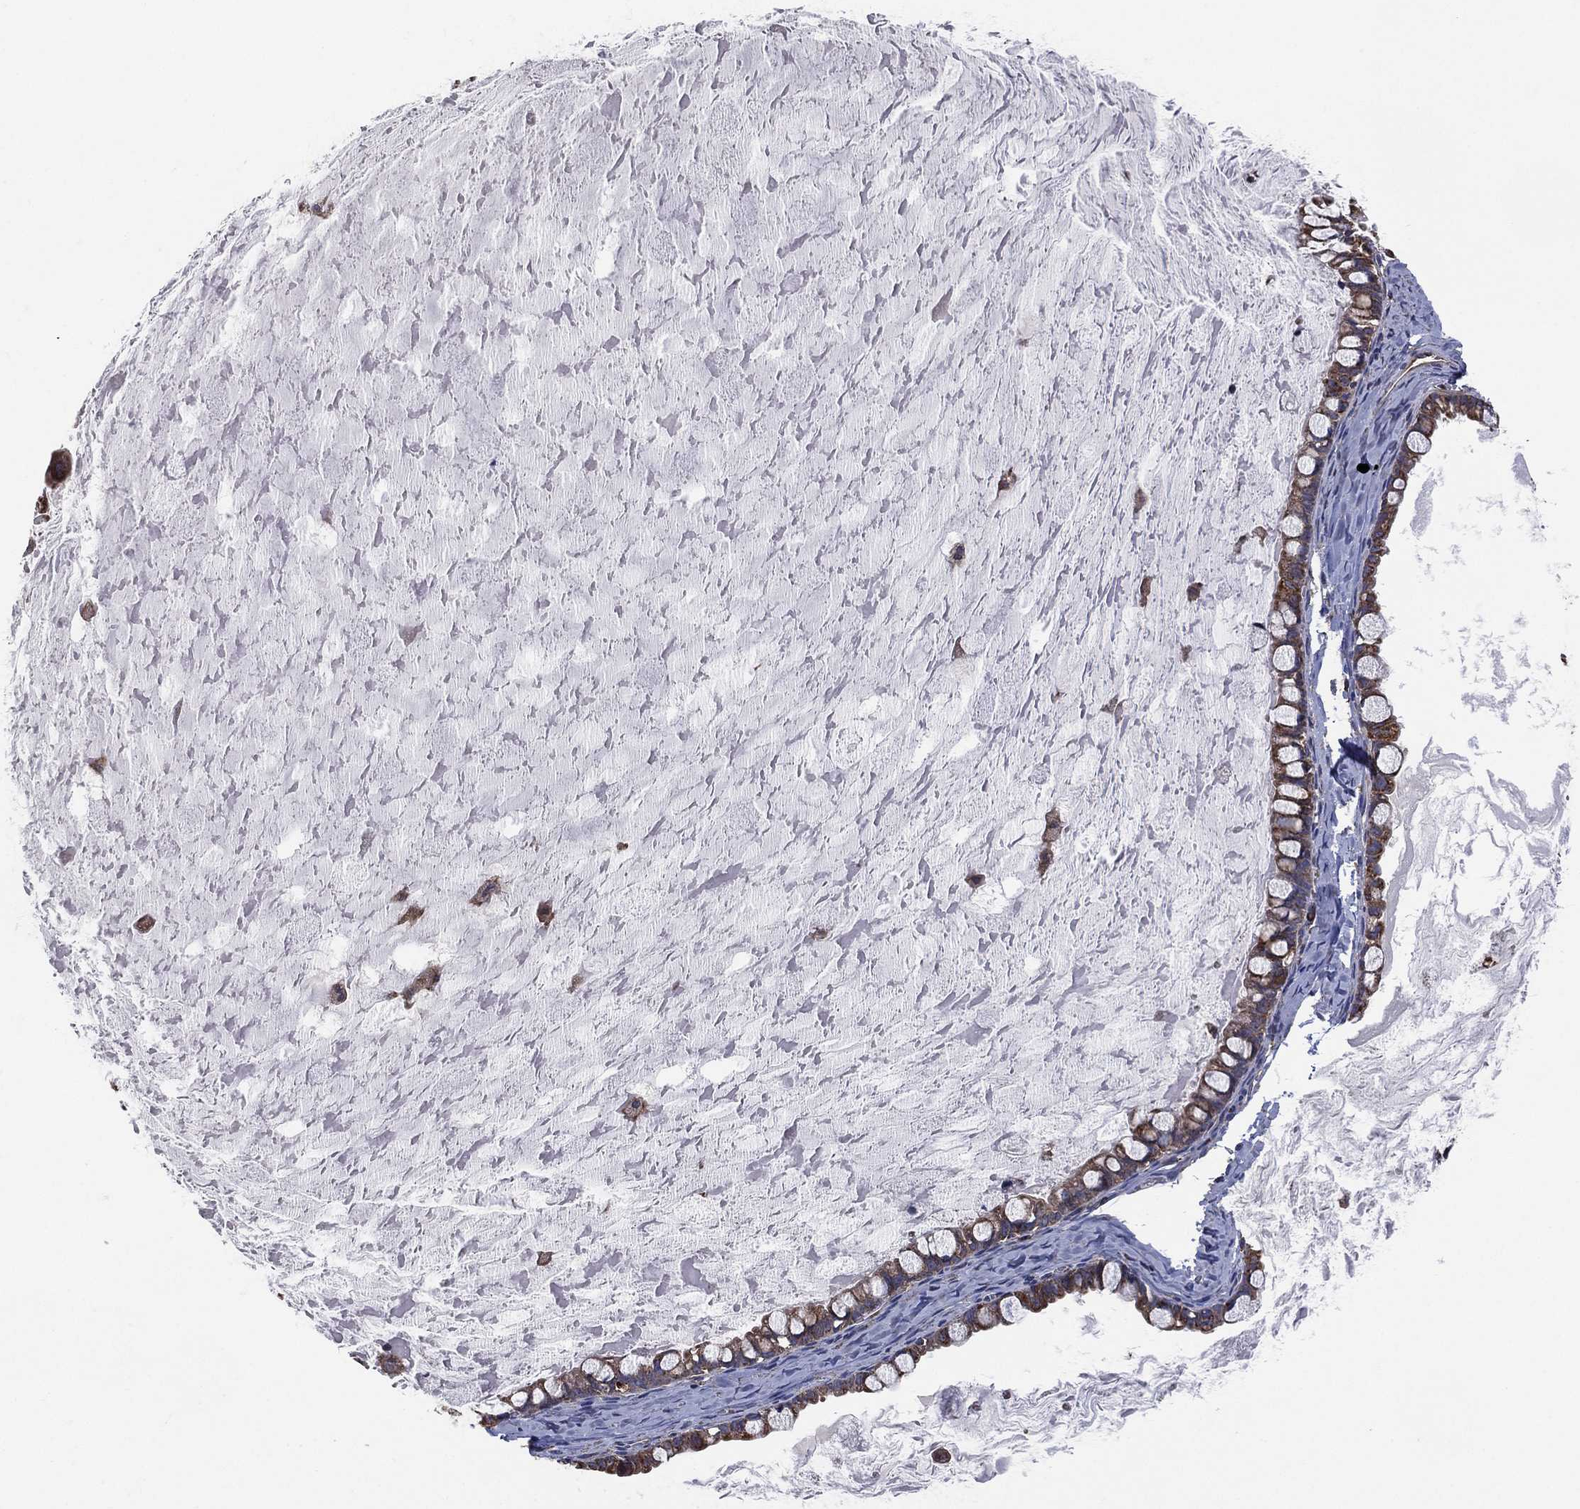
{"staining": {"intensity": "moderate", "quantity": ">75%", "location": "cytoplasmic/membranous"}, "tissue": "ovarian cancer", "cell_type": "Tumor cells", "image_type": "cancer", "snomed": [{"axis": "morphology", "description": "Cystadenocarcinoma, mucinous, NOS"}, {"axis": "topography", "description": "Ovary"}], "caption": "IHC staining of mucinous cystadenocarcinoma (ovarian), which displays medium levels of moderate cytoplasmic/membranous expression in approximately >75% of tumor cells indicating moderate cytoplasmic/membranous protein expression. The staining was performed using DAB (brown) for protein detection and nuclei were counterstained in hematoxylin (blue).", "gene": "LIMD1", "patient": {"sex": "female", "age": 63}}